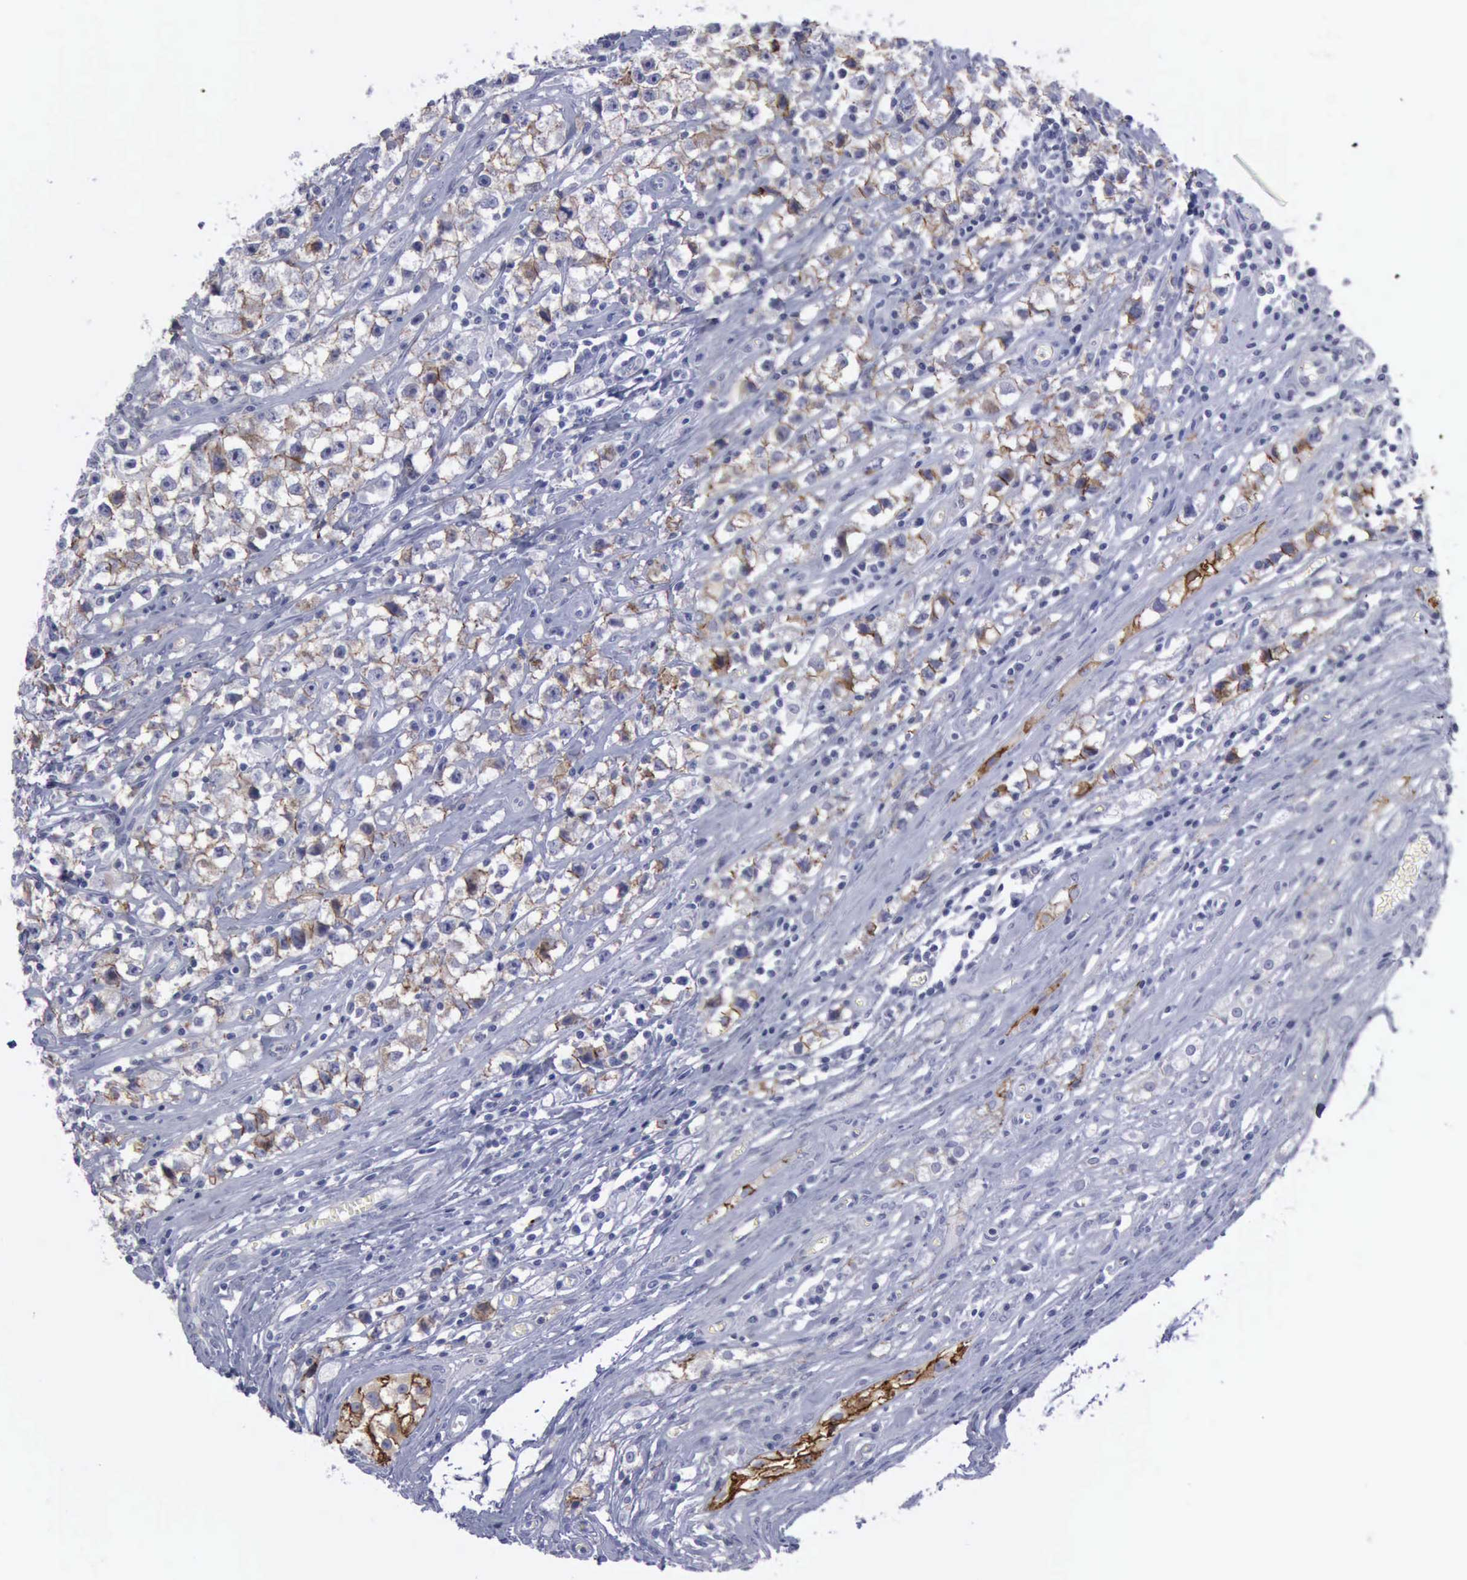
{"staining": {"intensity": "moderate", "quantity": "25%-75%", "location": "cytoplasmic/membranous"}, "tissue": "testis cancer", "cell_type": "Tumor cells", "image_type": "cancer", "snomed": [{"axis": "morphology", "description": "Seminoma, NOS"}, {"axis": "topography", "description": "Testis"}], "caption": "An immunohistochemistry photomicrograph of tumor tissue is shown. Protein staining in brown highlights moderate cytoplasmic/membranous positivity in testis cancer within tumor cells.", "gene": "CDH2", "patient": {"sex": "male", "age": 35}}